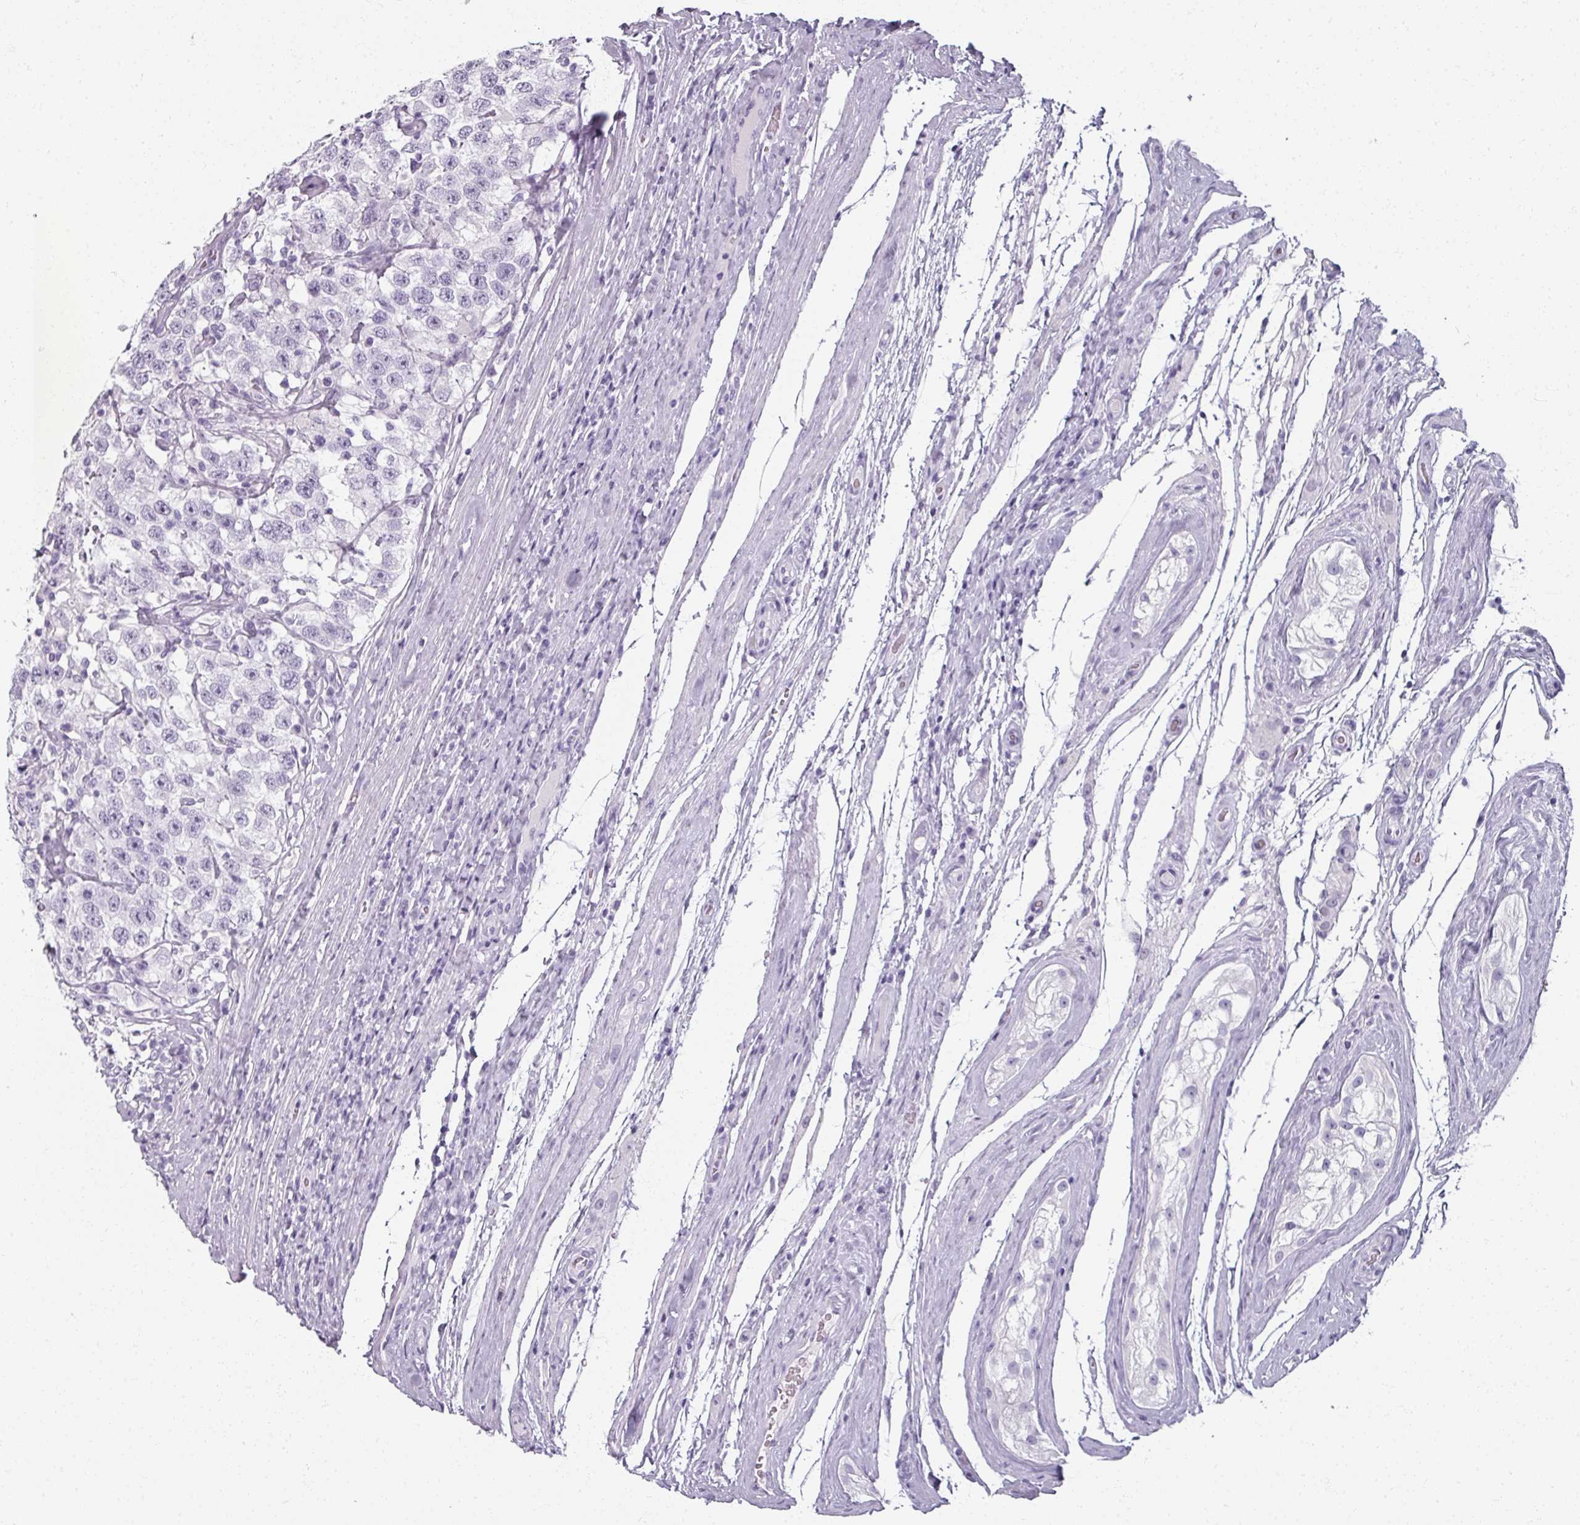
{"staining": {"intensity": "negative", "quantity": "none", "location": "none"}, "tissue": "testis cancer", "cell_type": "Tumor cells", "image_type": "cancer", "snomed": [{"axis": "morphology", "description": "Seminoma, NOS"}, {"axis": "topography", "description": "Testis"}], "caption": "IHC of seminoma (testis) demonstrates no expression in tumor cells.", "gene": "REG3G", "patient": {"sex": "male", "age": 41}}